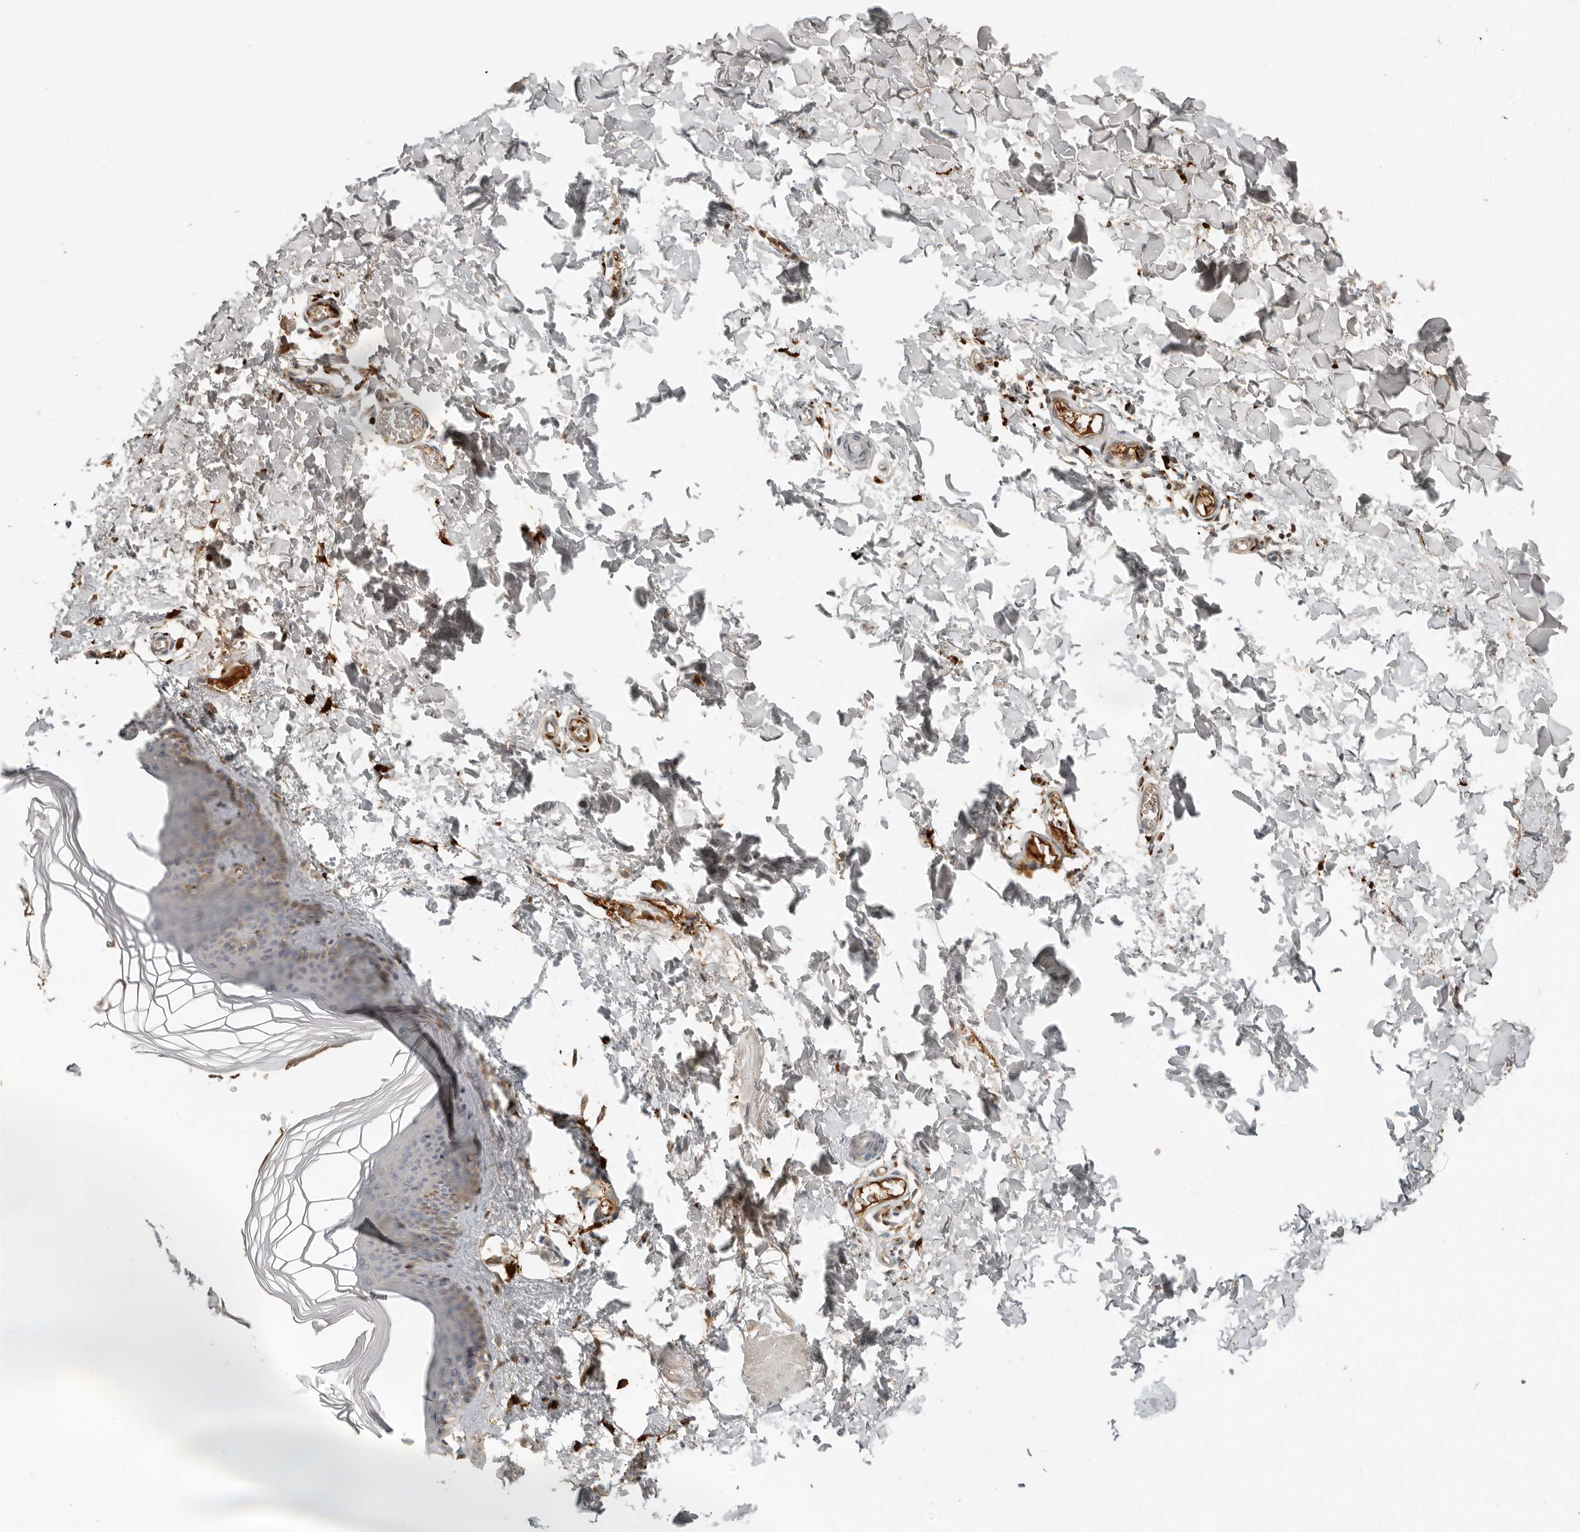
{"staining": {"intensity": "moderate", "quantity": ">75%", "location": "cytoplasmic/membranous"}, "tissue": "skin", "cell_type": "Fibroblasts", "image_type": "normal", "snomed": [{"axis": "morphology", "description": "Normal tissue, NOS"}, {"axis": "topography", "description": "Skin"}], "caption": "A high-resolution micrograph shows immunohistochemistry (IHC) staining of unremarkable skin, which demonstrates moderate cytoplasmic/membranous expression in approximately >75% of fibroblasts. (Brightfield microscopy of DAB IHC at high magnification).", "gene": "KLHL38", "patient": {"sex": "female", "age": 27}}